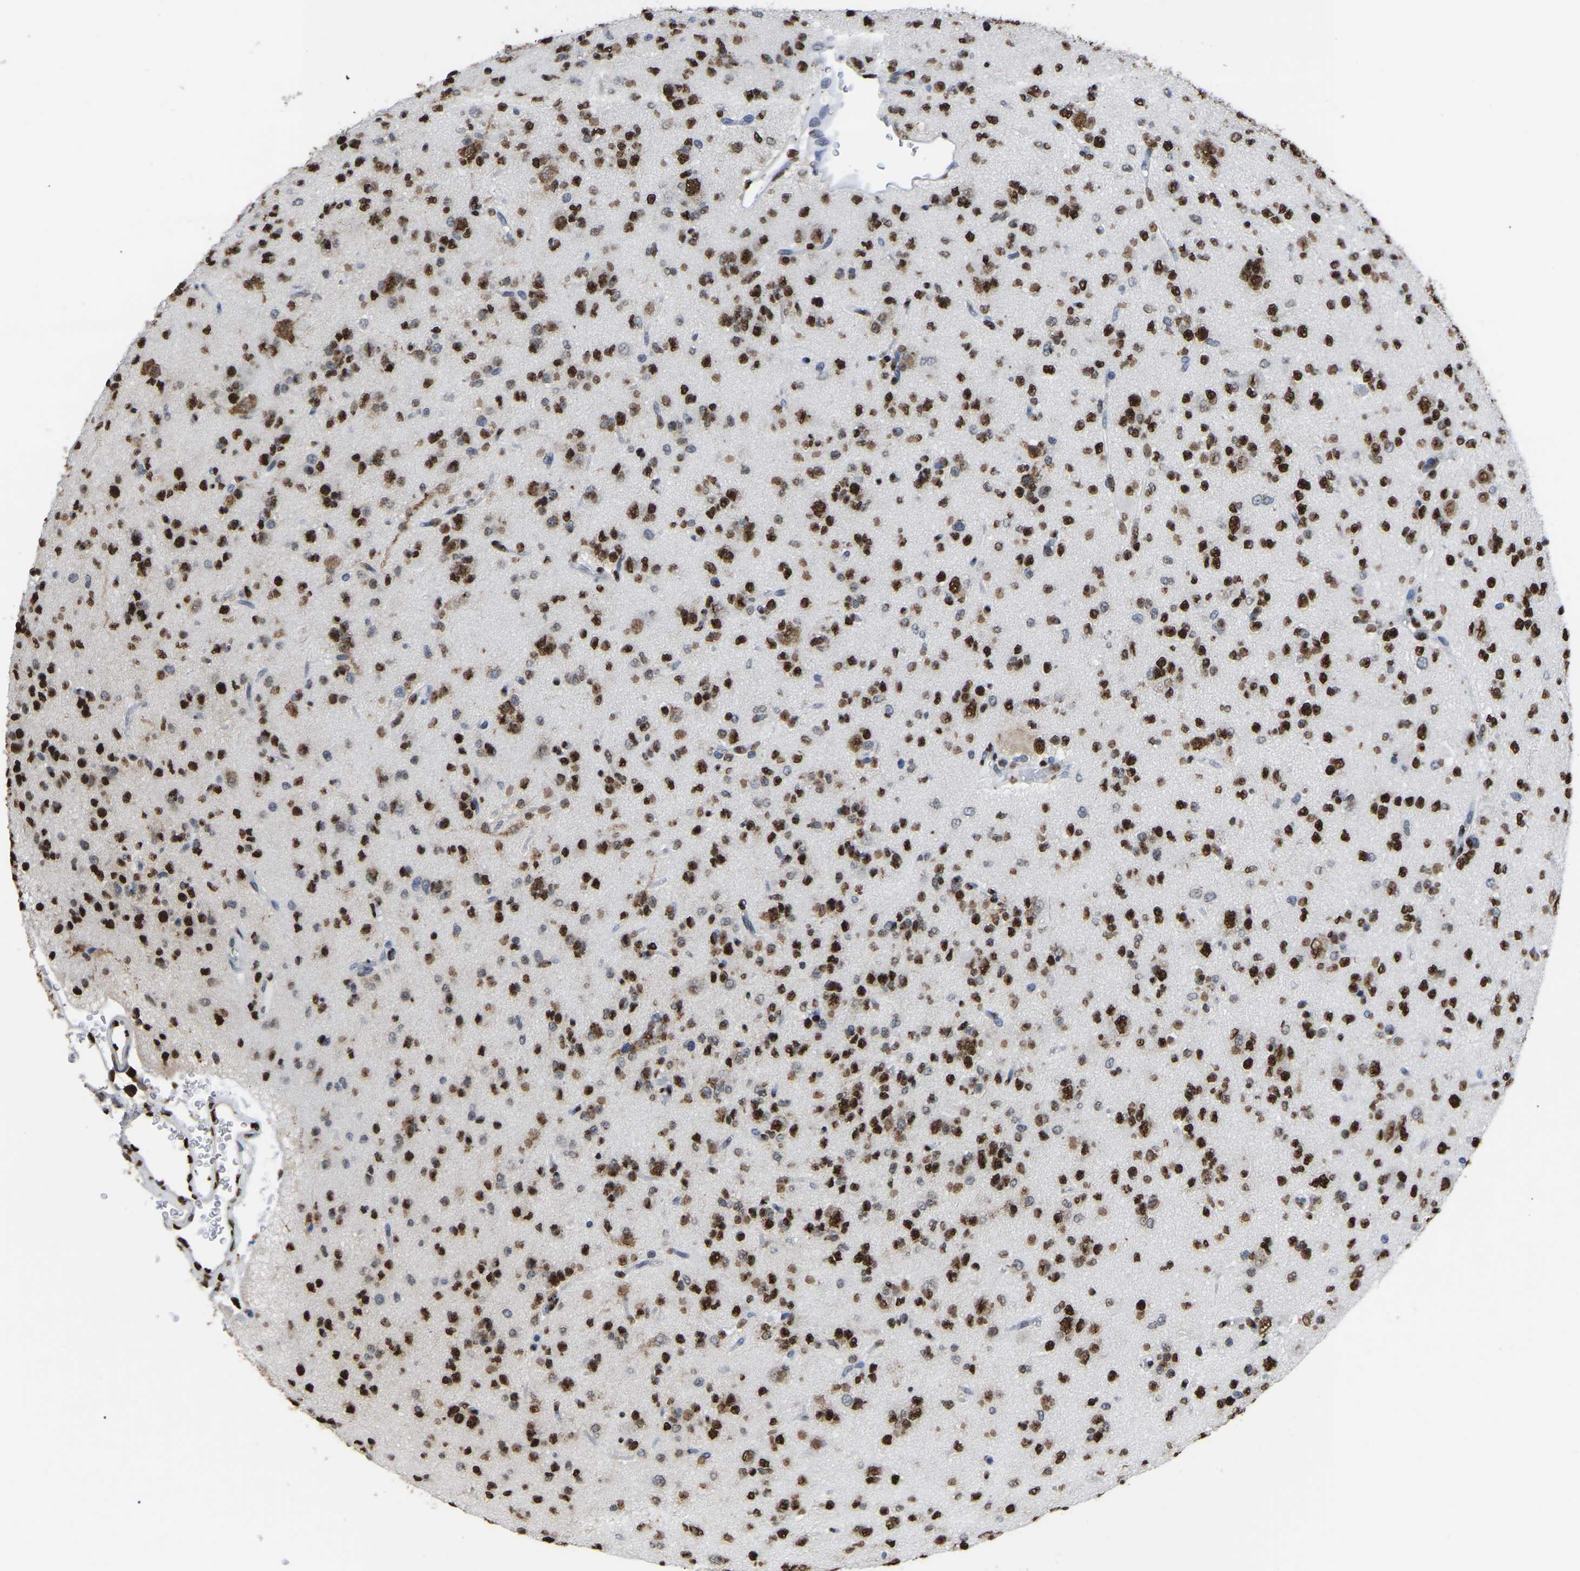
{"staining": {"intensity": "strong", "quantity": ">75%", "location": "nuclear"}, "tissue": "glioma", "cell_type": "Tumor cells", "image_type": "cancer", "snomed": [{"axis": "morphology", "description": "Glioma, malignant, Low grade"}, {"axis": "topography", "description": "Brain"}], "caption": "Low-grade glioma (malignant) tissue shows strong nuclear staining in about >75% of tumor cells The protein of interest is shown in brown color, while the nuclei are stained blue.", "gene": "RBL2", "patient": {"sex": "male", "age": 38}}